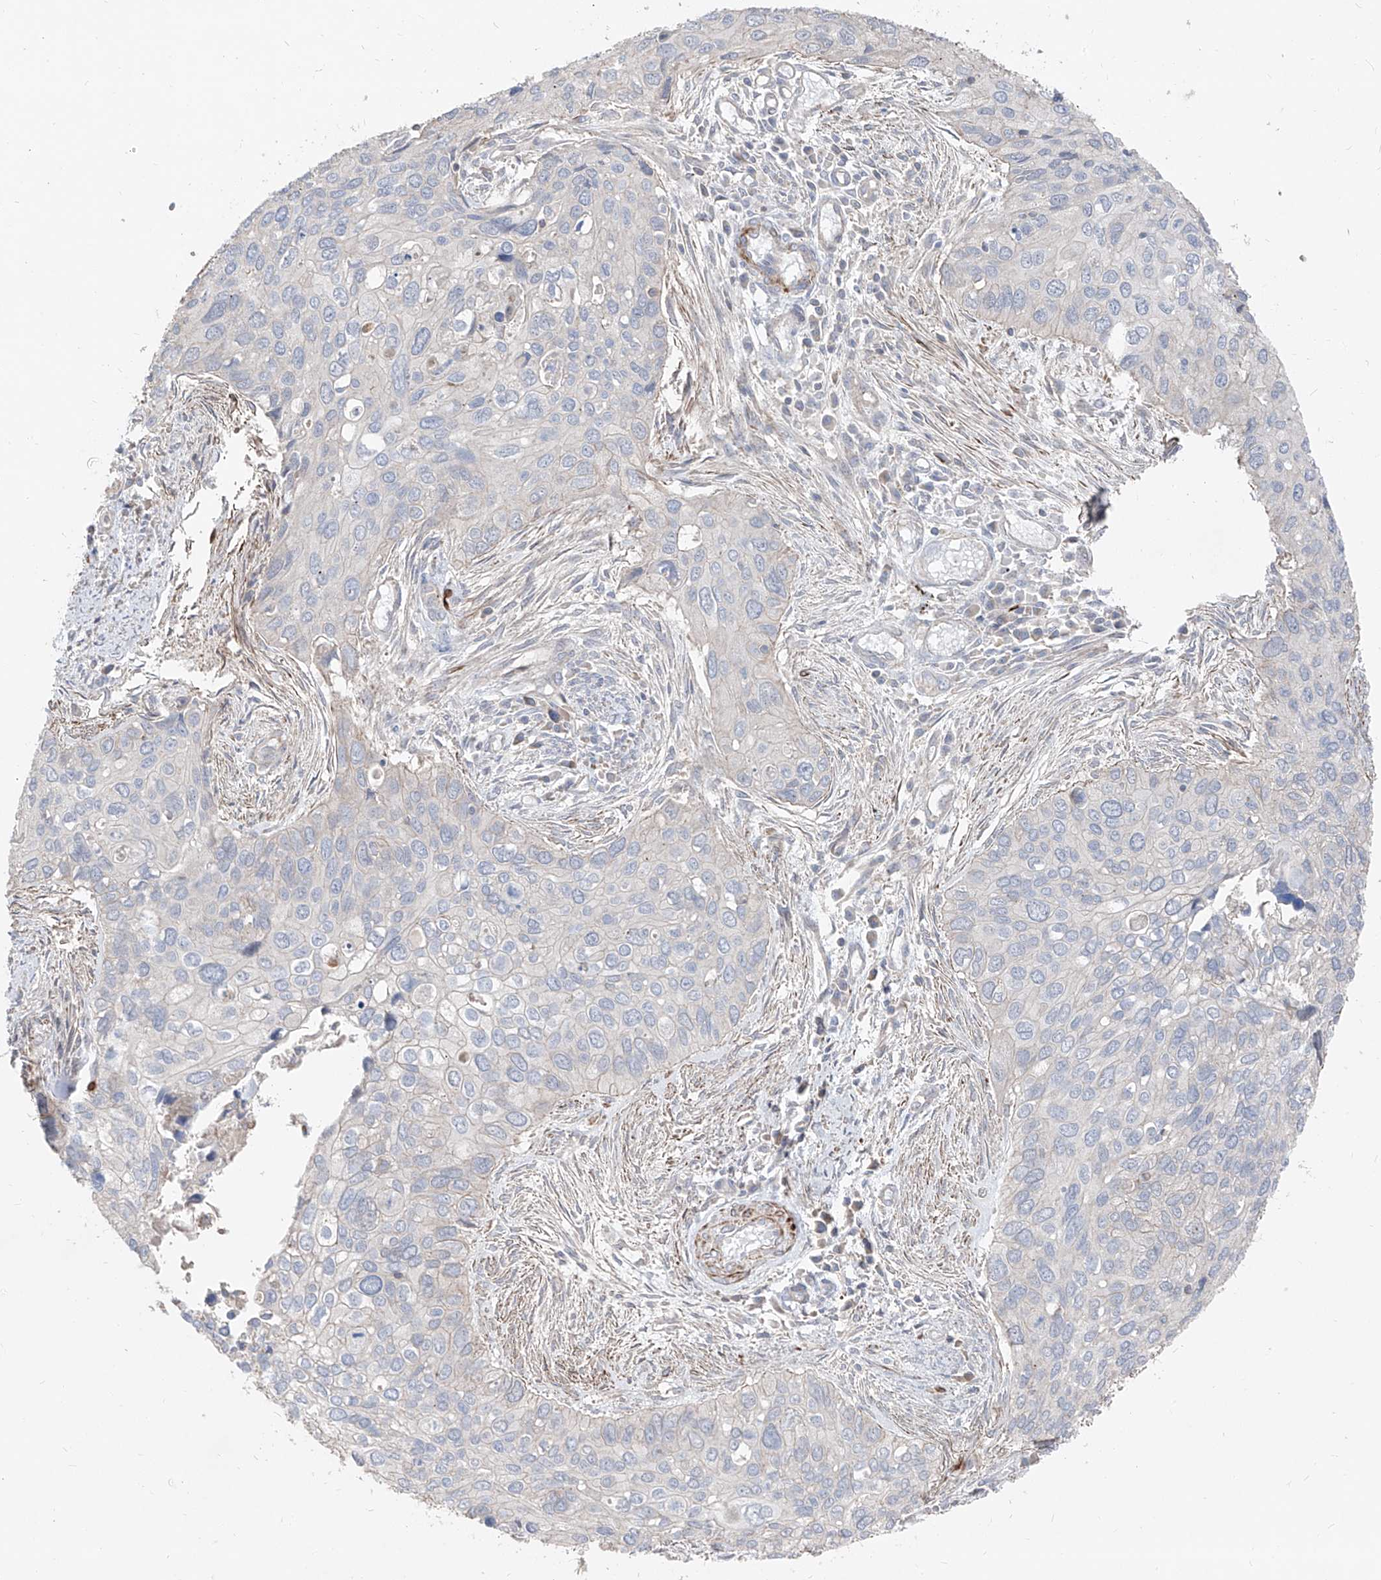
{"staining": {"intensity": "negative", "quantity": "none", "location": "none"}, "tissue": "cervical cancer", "cell_type": "Tumor cells", "image_type": "cancer", "snomed": [{"axis": "morphology", "description": "Squamous cell carcinoma, NOS"}, {"axis": "topography", "description": "Cervix"}], "caption": "Cervical squamous cell carcinoma stained for a protein using immunohistochemistry demonstrates no staining tumor cells.", "gene": "UFD1", "patient": {"sex": "female", "age": 55}}